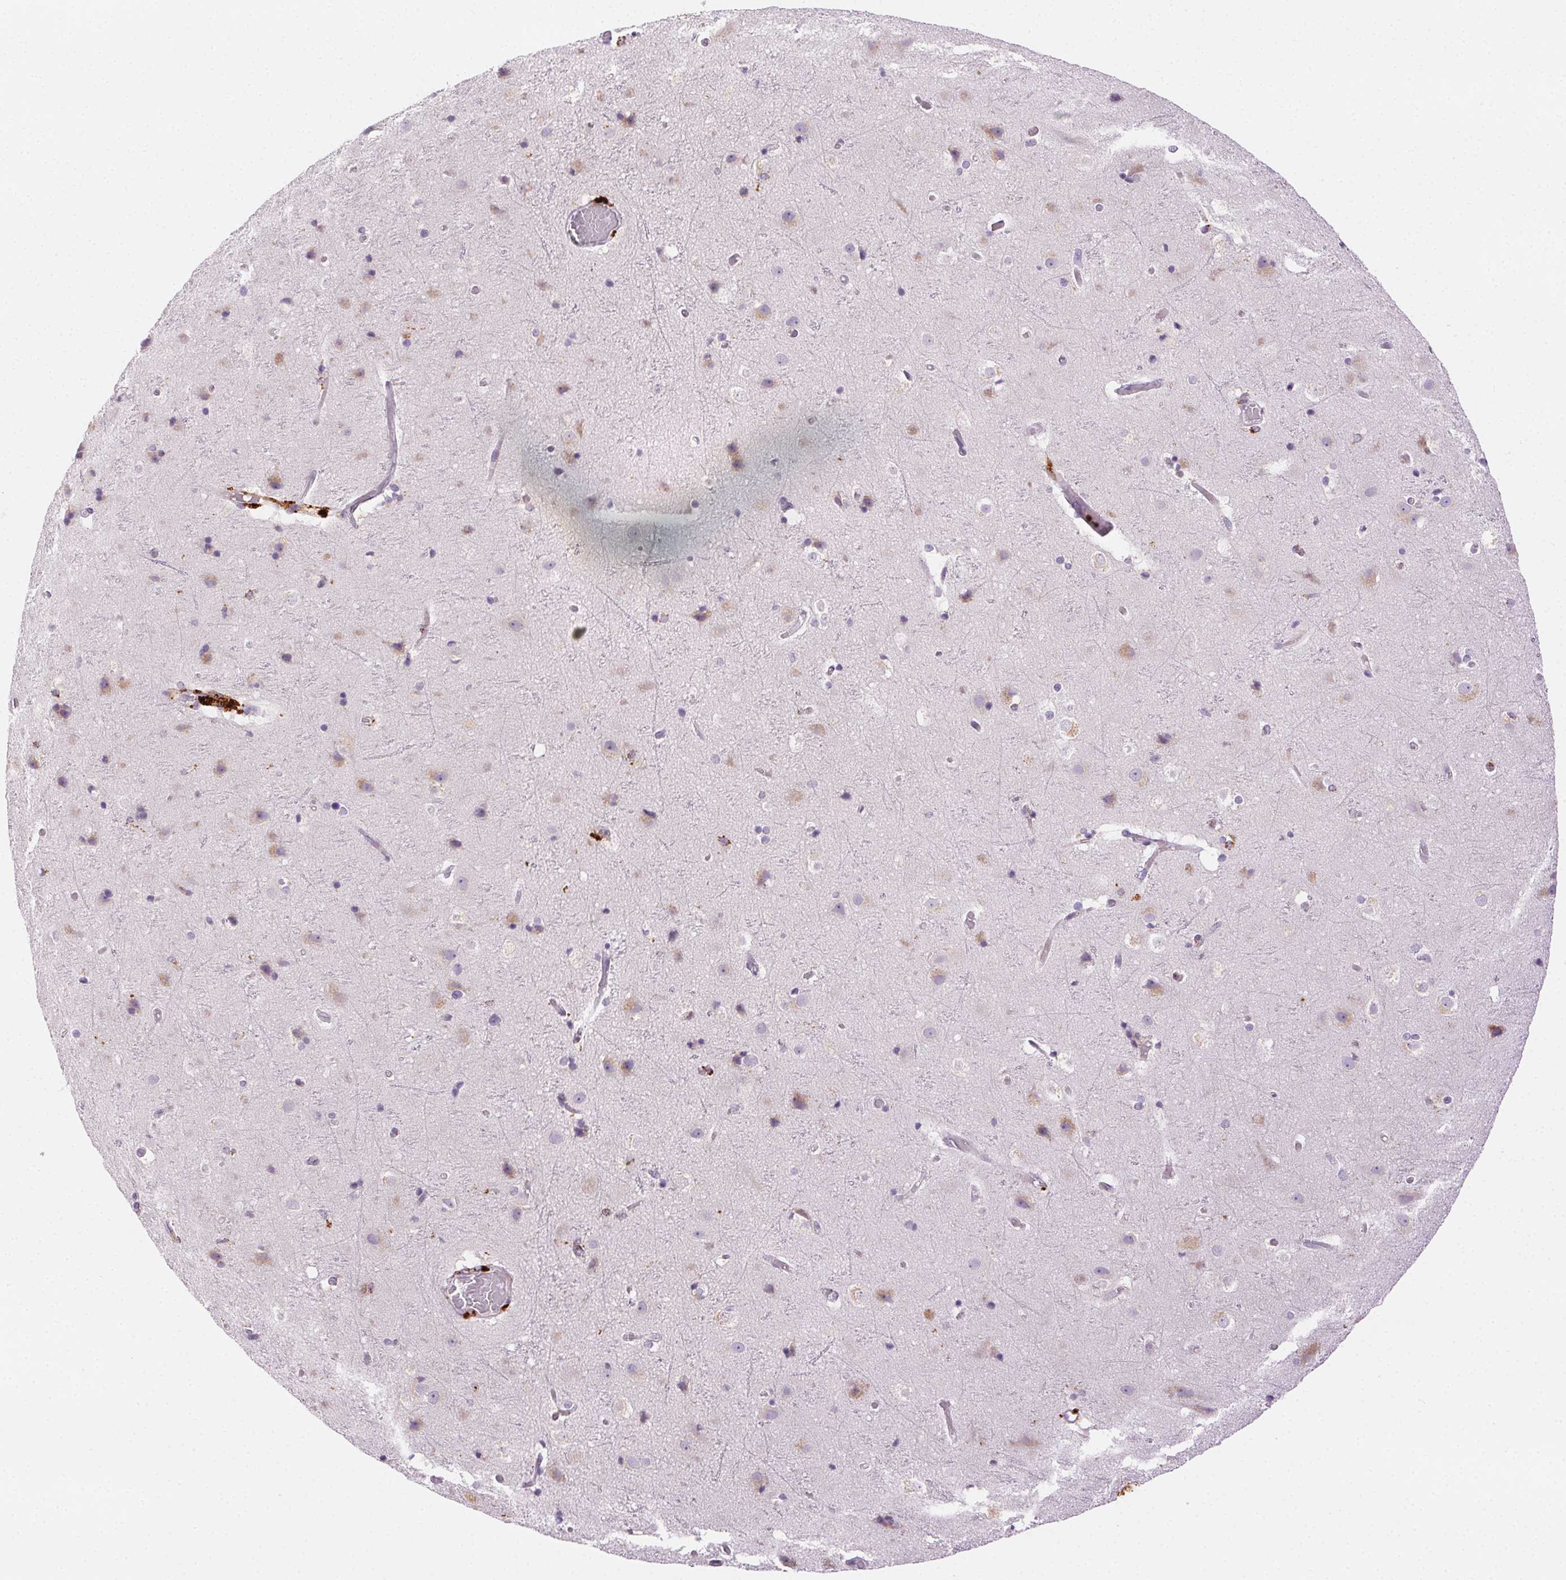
{"staining": {"intensity": "weak", "quantity": "25%-75%", "location": "cytoplasmic/membranous"}, "tissue": "cerebral cortex", "cell_type": "Endothelial cells", "image_type": "normal", "snomed": [{"axis": "morphology", "description": "Normal tissue, NOS"}, {"axis": "topography", "description": "Cerebral cortex"}], "caption": "Protein expression analysis of normal cerebral cortex reveals weak cytoplasmic/membranous expression in approximately 25%-75% of endothelial cells.", "gene": "SCPEP1", "patient": {"sex": "female", "age": 52}}